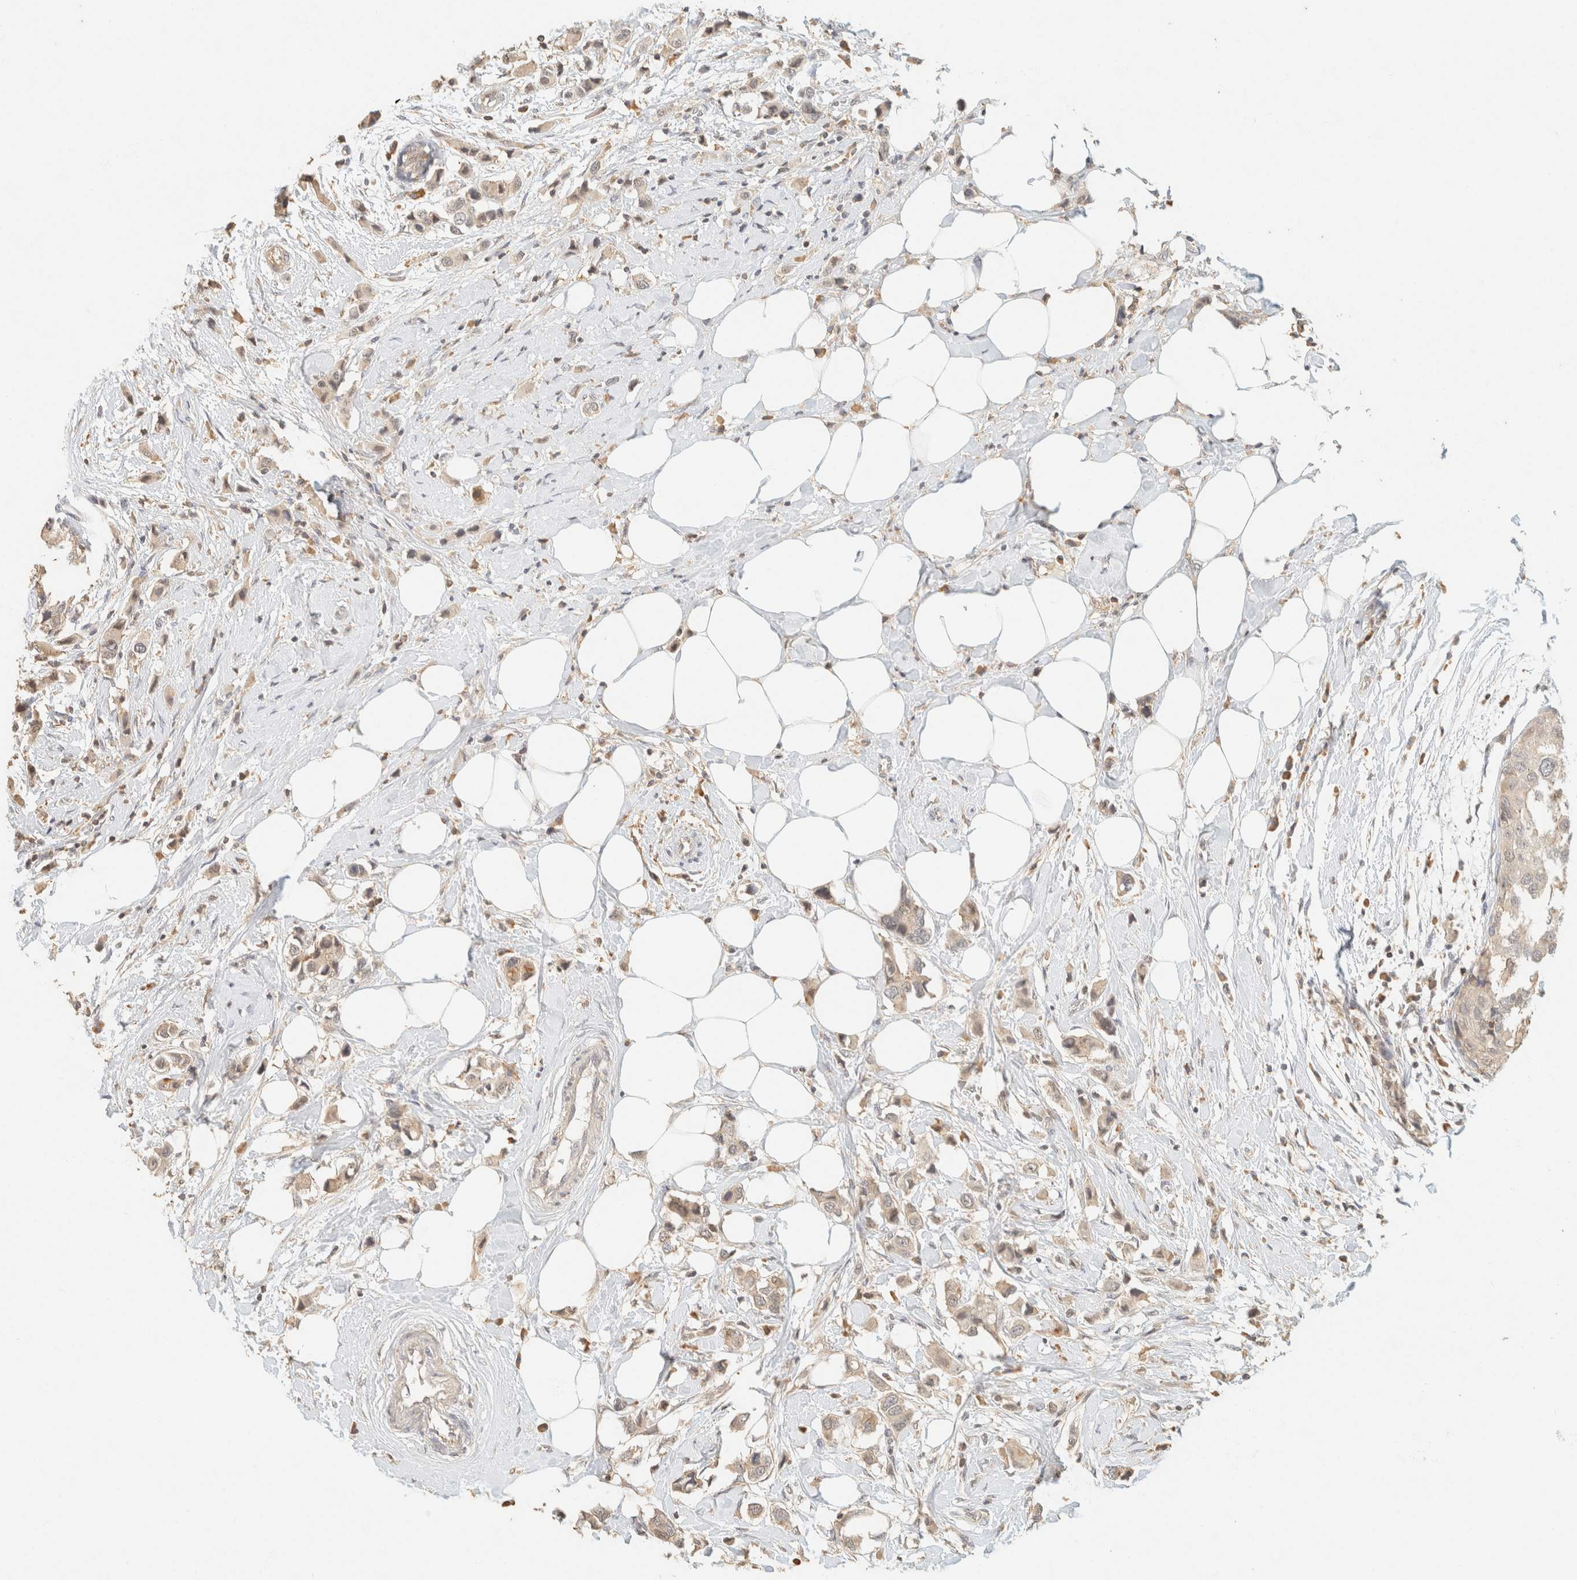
{"staining": {"intensity": "weak", "quantity": "<25%", "location": "cytoplasmic/membranous"}, "tissue": "breast cancer", "cell_type": "Tumor cells", "image_type": "cancer", "snomed": [{"axis": "morphology", "description": "Normal tissue, NOS"}, {"axis": "morphology", "description": "Duct carcinoma"}, {"axis": "topography", "description": "Breast"}], "caption": "Breast cancer (infiltrating ductal carcinoma) was stained to show a protein in brown. There is no significant staining in tumor cells.", "gene": "TIMD4", "patient": {"sex": "female", "age": 50}}